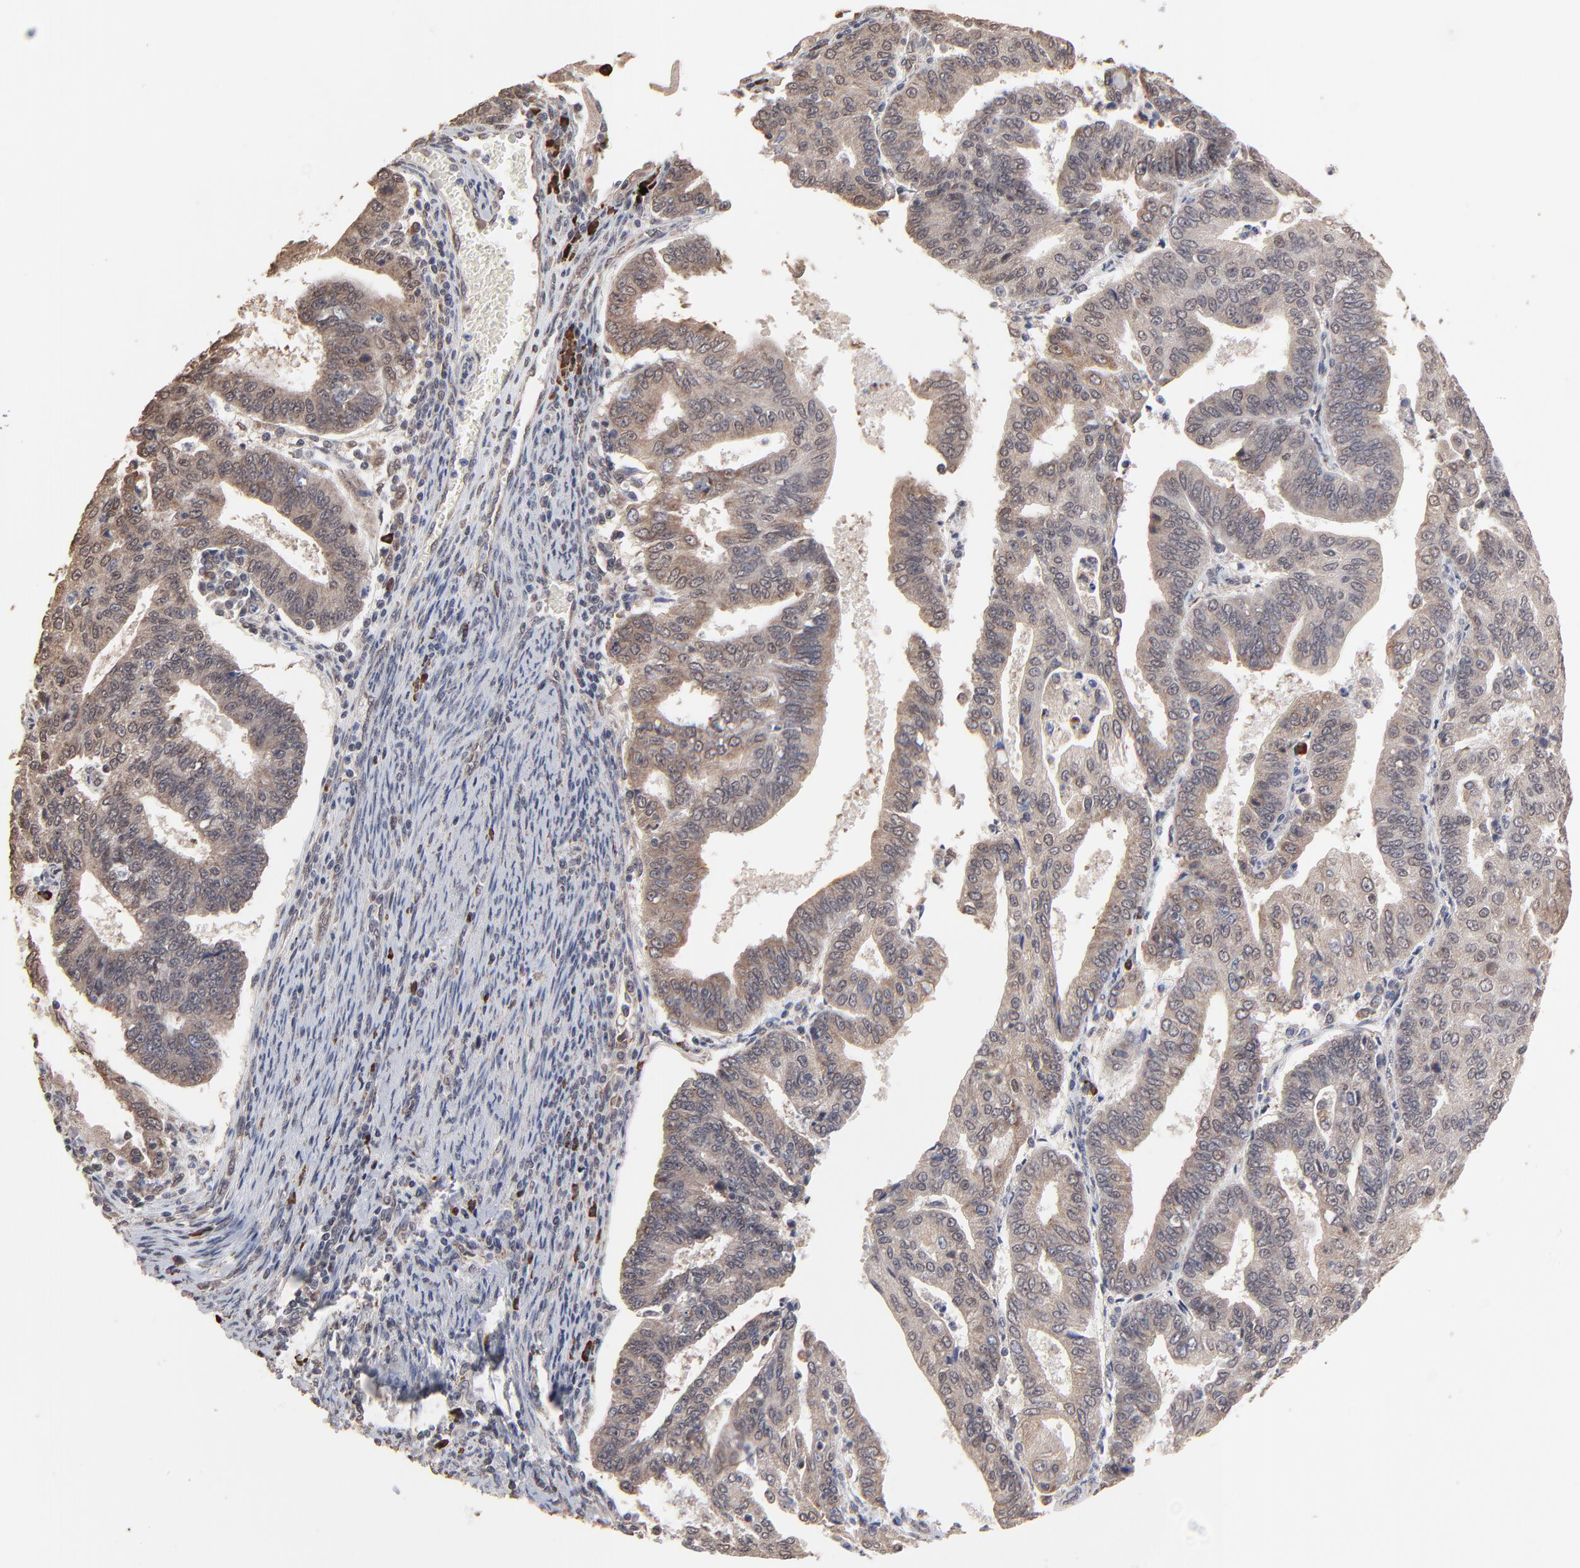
{"staining": {"intensity": "weak", "quantity": "<25%", "location": "cytoplasmic/membranous"}, "tissue": "endometrial cancer", "cell_type": "Tumor cells", "image_type": "cancer", "snomed": [{"axis": "morphology", "description": "Adenocarcinoma, NOS"}, {"axis": "topography", "description": "Endometrium"}], "caption": "Tumor cells show no significant protein positivity in endometrial adenocarcinoma.", "gene": "CHM", "patient": {"sex": "female", "age": 56}}